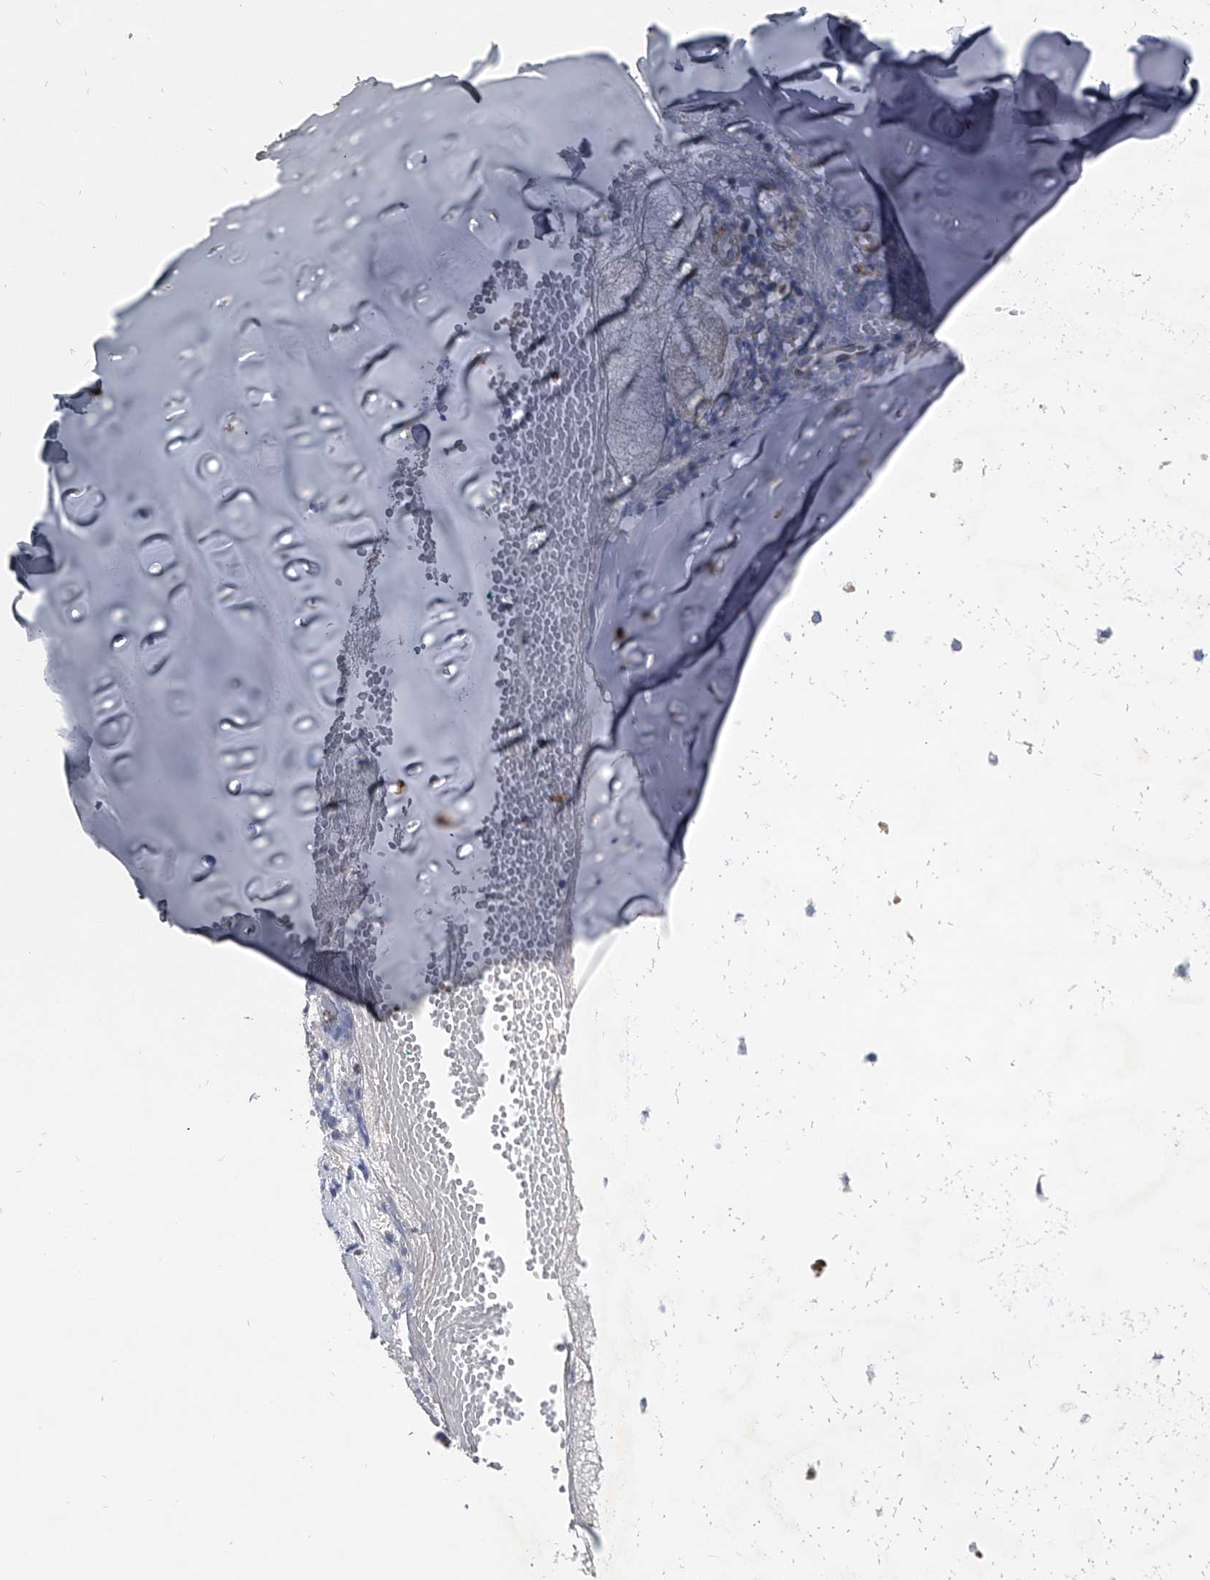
{"staining": {"intensity": "negative", "quantity": "none", "location": "none"}, "tissue": "adipose tissue", "cell_type": "Adipocytes", "image_type": "normal", "snomed": [{"axis": "morphology", "description": "Normal tissue, NOS"}, {"axis": "morphology", "description": "Basal cell carcinoma"}, {"axis": "topography", "description": "Cartilage tissue"}, {"axis": "topography", "description": "Nasopharynx"}, {"axis": "topography", "description": "Oral tissue"}], "caption": "An immunohistochemistry (IHC) image of benign adipose tissue is shown. There is no staining in adipocytes of adipose tissue.", "gene": "SPP1", "patient": {"sex": "female", "age": 77}}